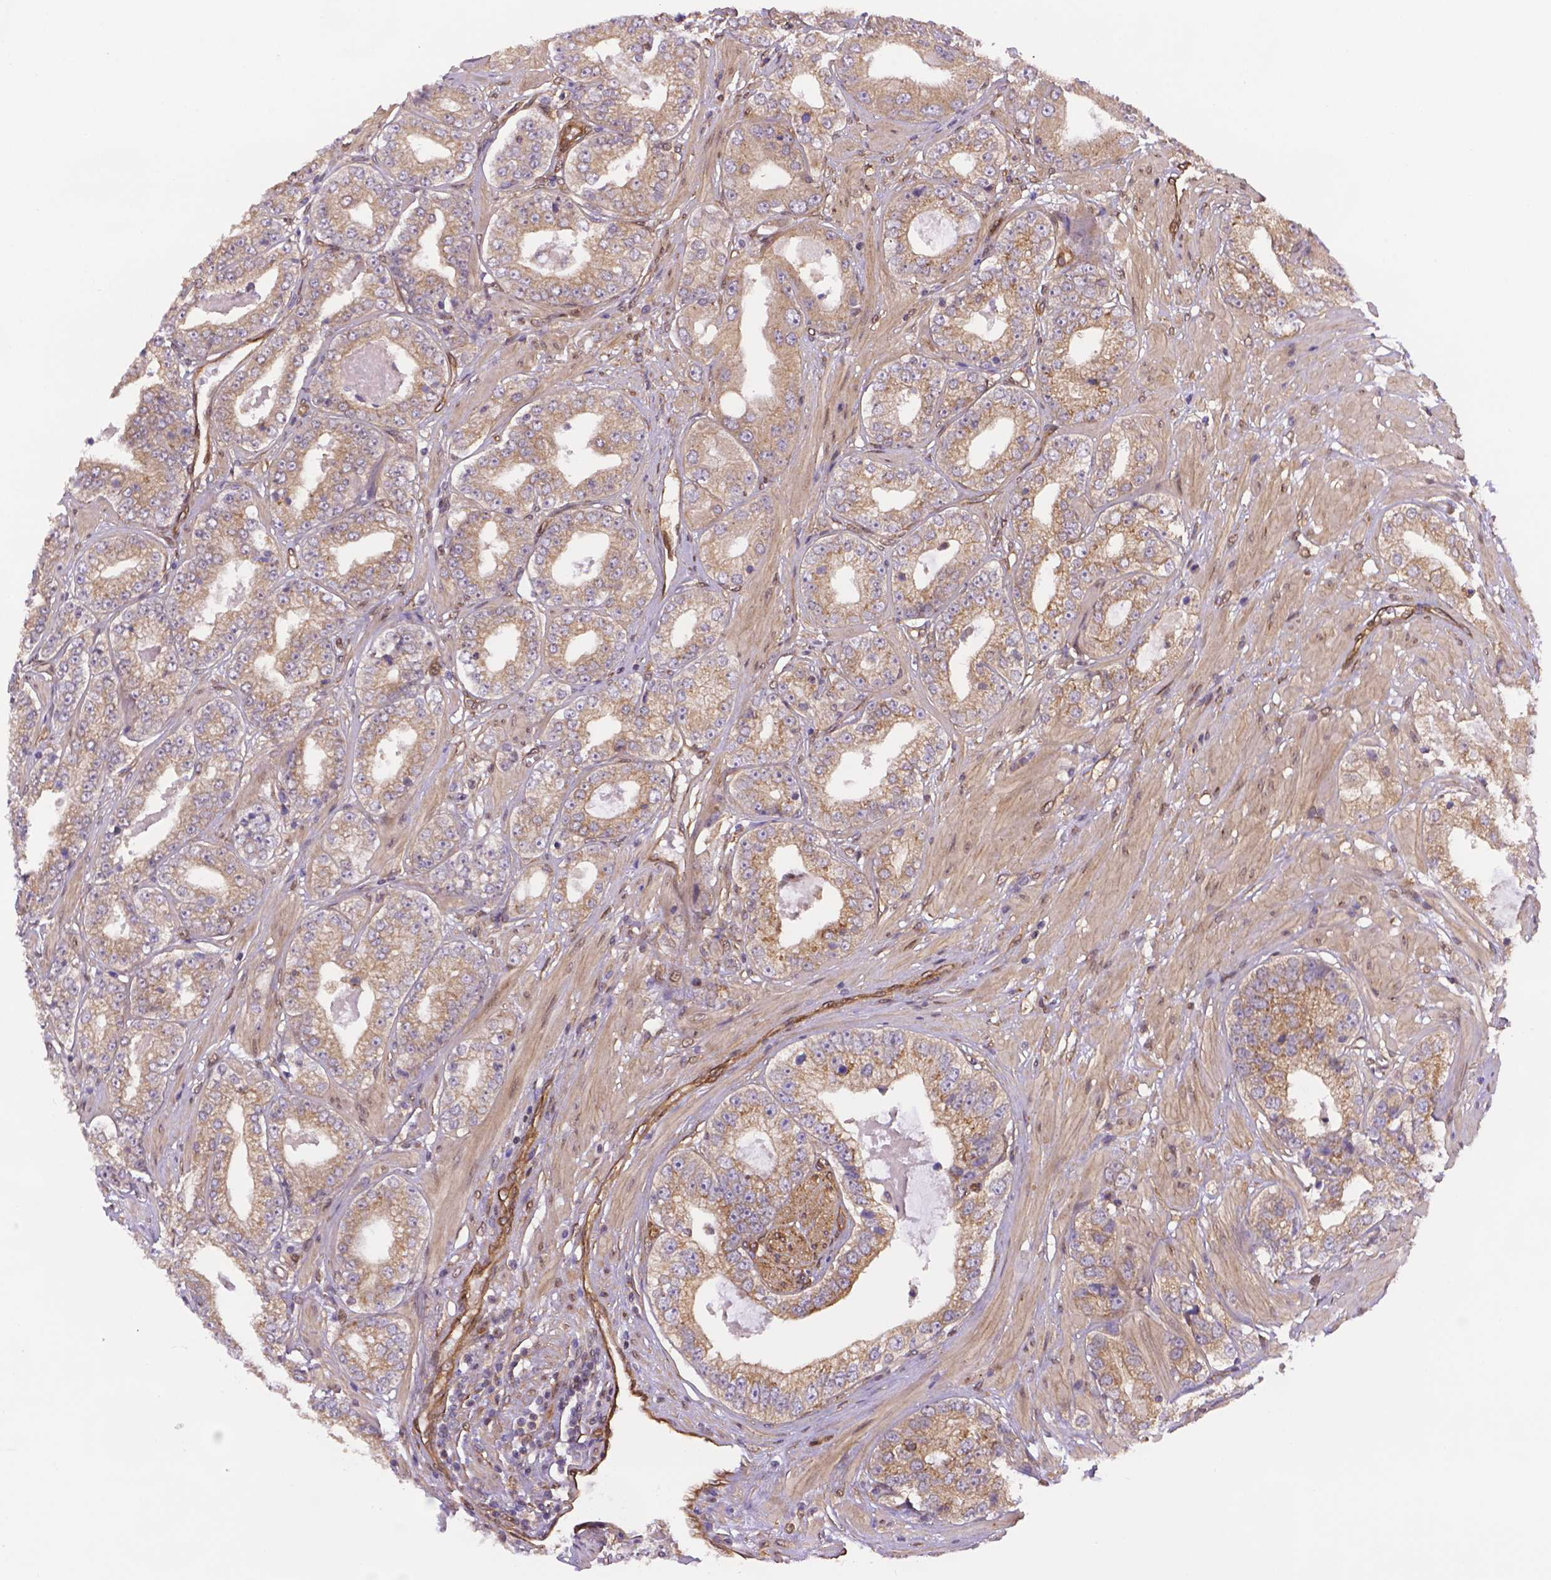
{"staining": {"intensity": "weak", "quantity": ">75%", "location": "cytoplasmic/membranous"}, "tissue": "prostate cancer", "cell_type": "Tumor cells", "image_type": "cancer", "snomed": [{"axis": "morphology", "description": "Adenocarcinoma, Low grade"}, {"axis": "topography", "description": "Prostate"}], "caption": "This image displays immunohistochemistry (IHC) staining of low-grade adenocarcinoma (prostate), with low weak cytoplasmic/membranous staining in approximately >75% of tumor cells.", "gene": "YAP1", "patient": {"sex": "male", "age": 60}}